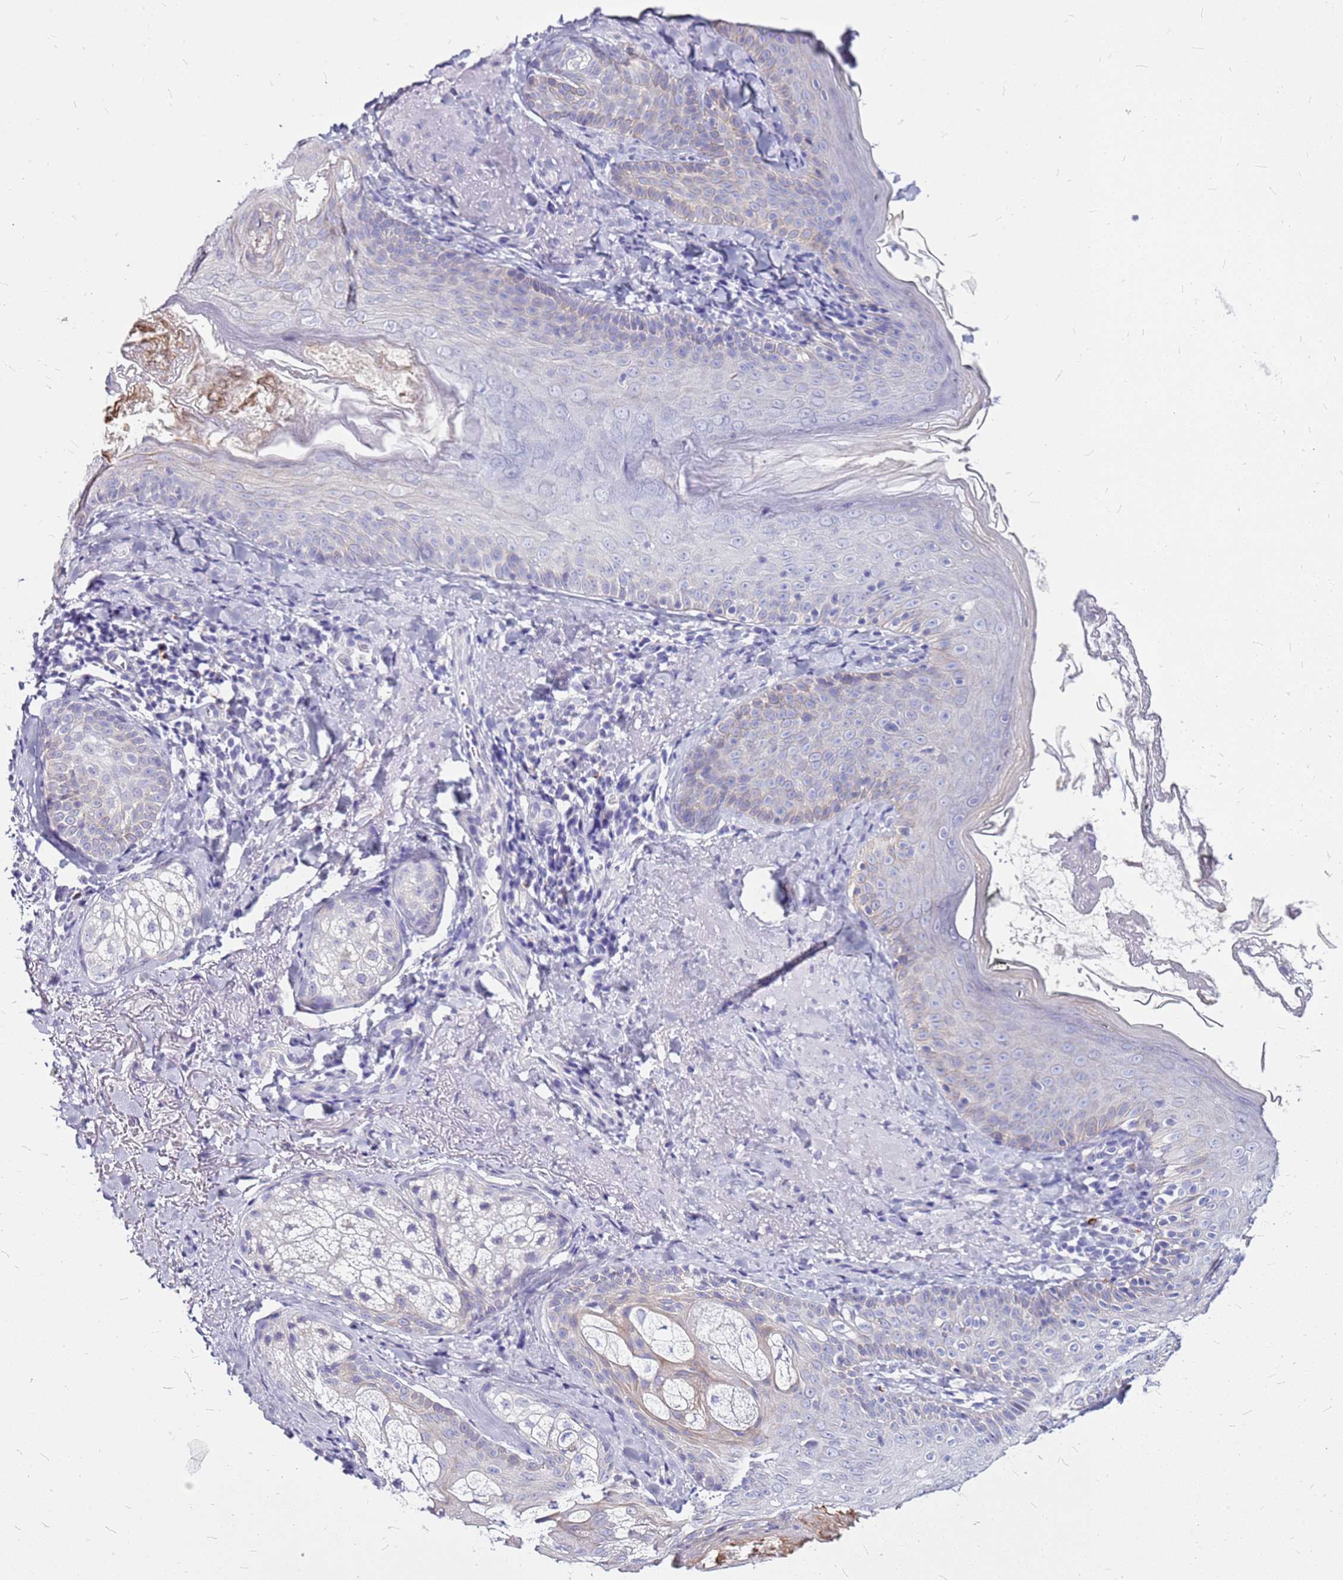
{"staining": {"intensity": "negative", "quantity": "none", "location": "none"}, "tissue": "skin", "cell_type": "Fibroblasts", "image_type": "normal", "snomed": [{"axis": "morphology", "description": "Normal tissue, NOS"}, {"axis": "topography", "description": "Skin"}], "caption": "A high-resolution histopathology image shows immunohistochemistry (IHC) staining of unremarkable skin, which demonstrates no significant expression in fibroblasts. Brightfield microscopy of immunohistochemistry (IHC) stained with DAB (brown) and hematoxylin (blue), captured at high magnification.", "gene": "CASD1", "patient": {"sex": "male", "age": 57}}